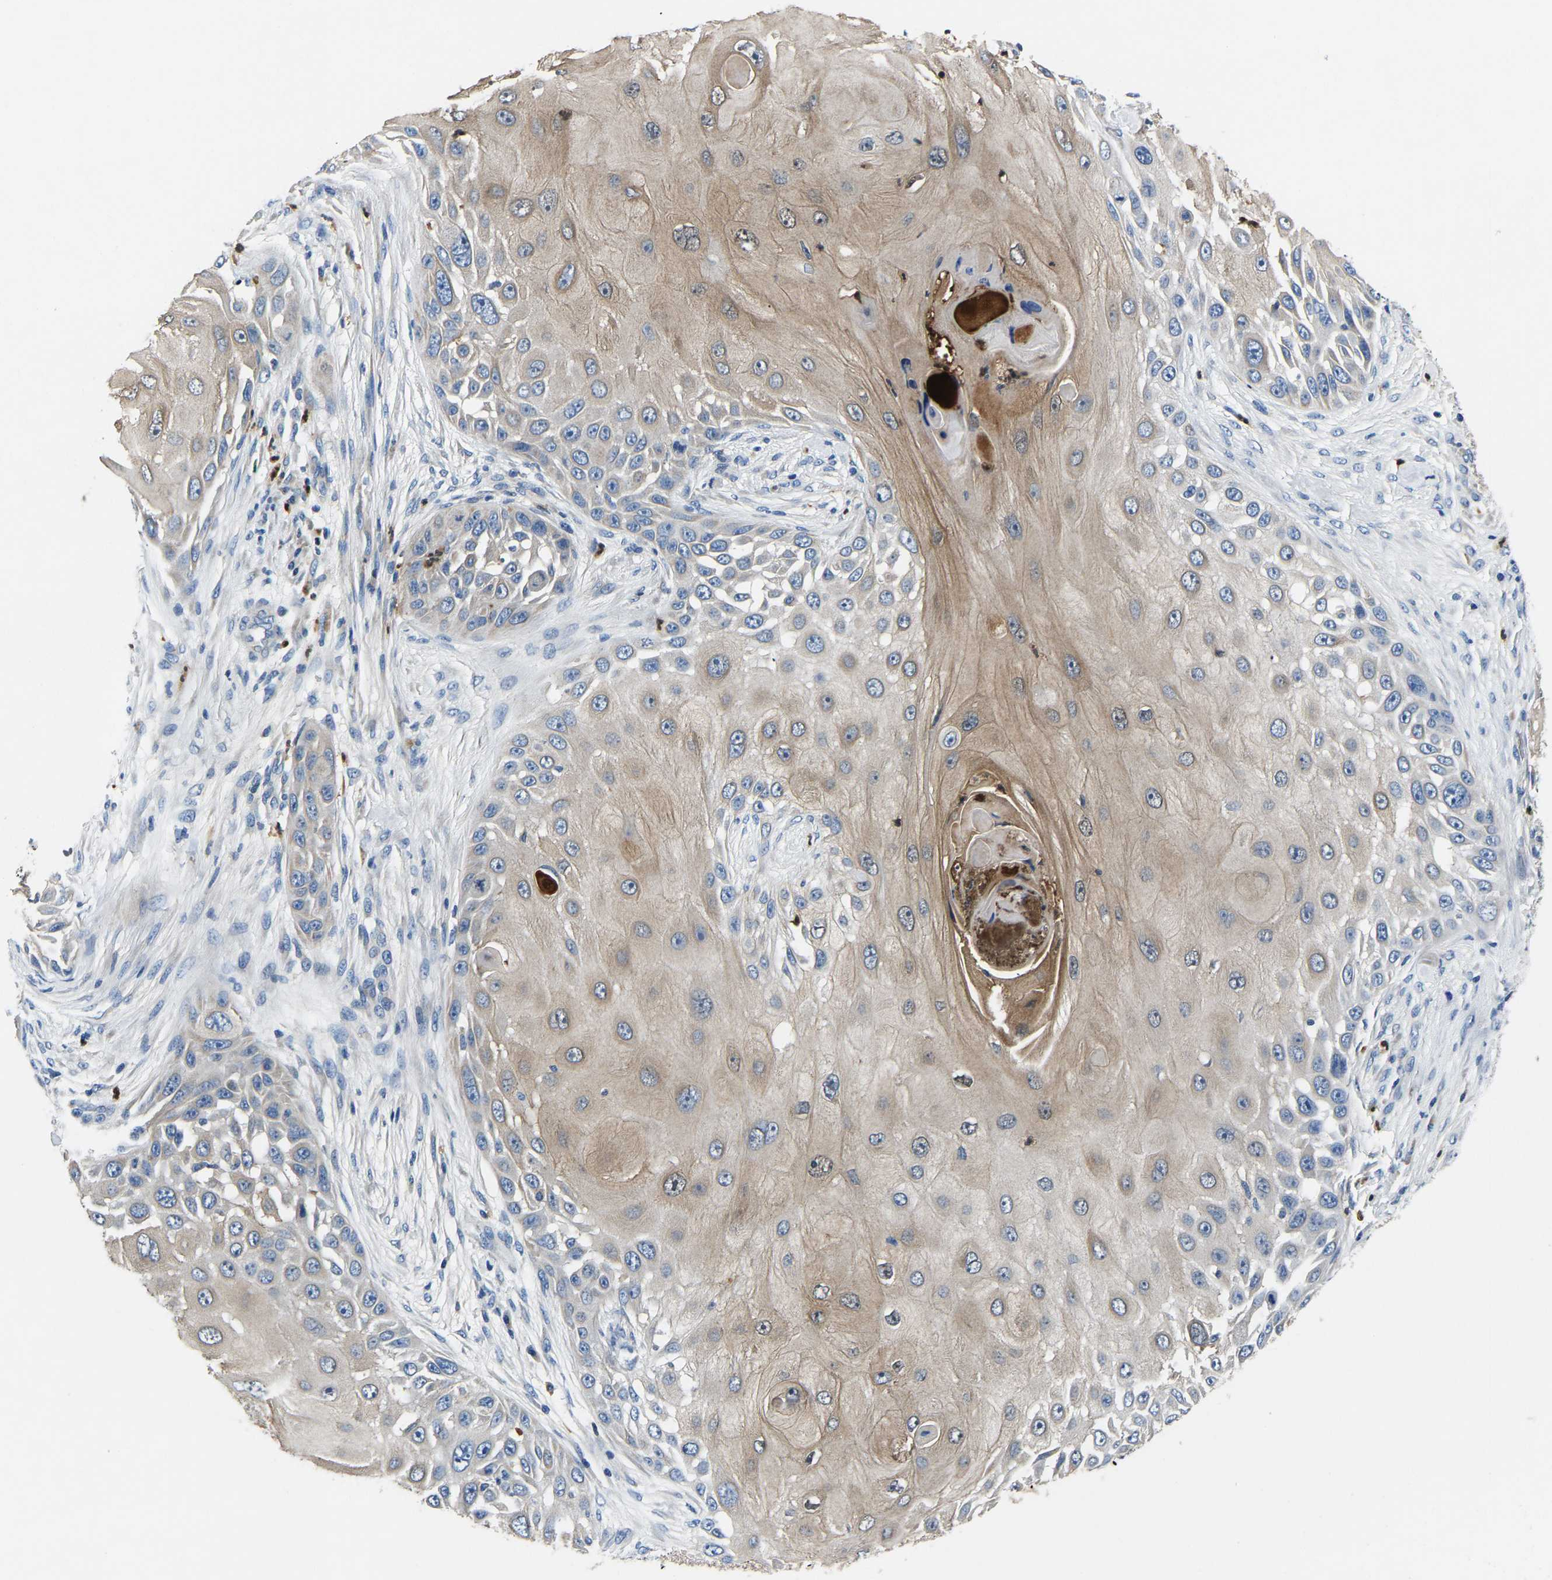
{"staining": {"intensity": "weak", "quantity": "25%-75%", "location": "cytoplasmic/membranous"}, "tissue": "skin cancer", "cell_type": "Tumor cells", "image_type": "cancer", "snomed": [{"axis": "morphology", "description": "Squamous cell carcinoma, NOS"}, {"axis": "topography", "description": "Skin"}], "caption": "Immunohistochemical staining of squamous cell carcinoma (skin) shows weak cytoplasmic/membranous protein positivity in approximately 25%-75% of tumor cells.", "gene": "TOR1B", "patient": {"sex": "female", "age": 44}}